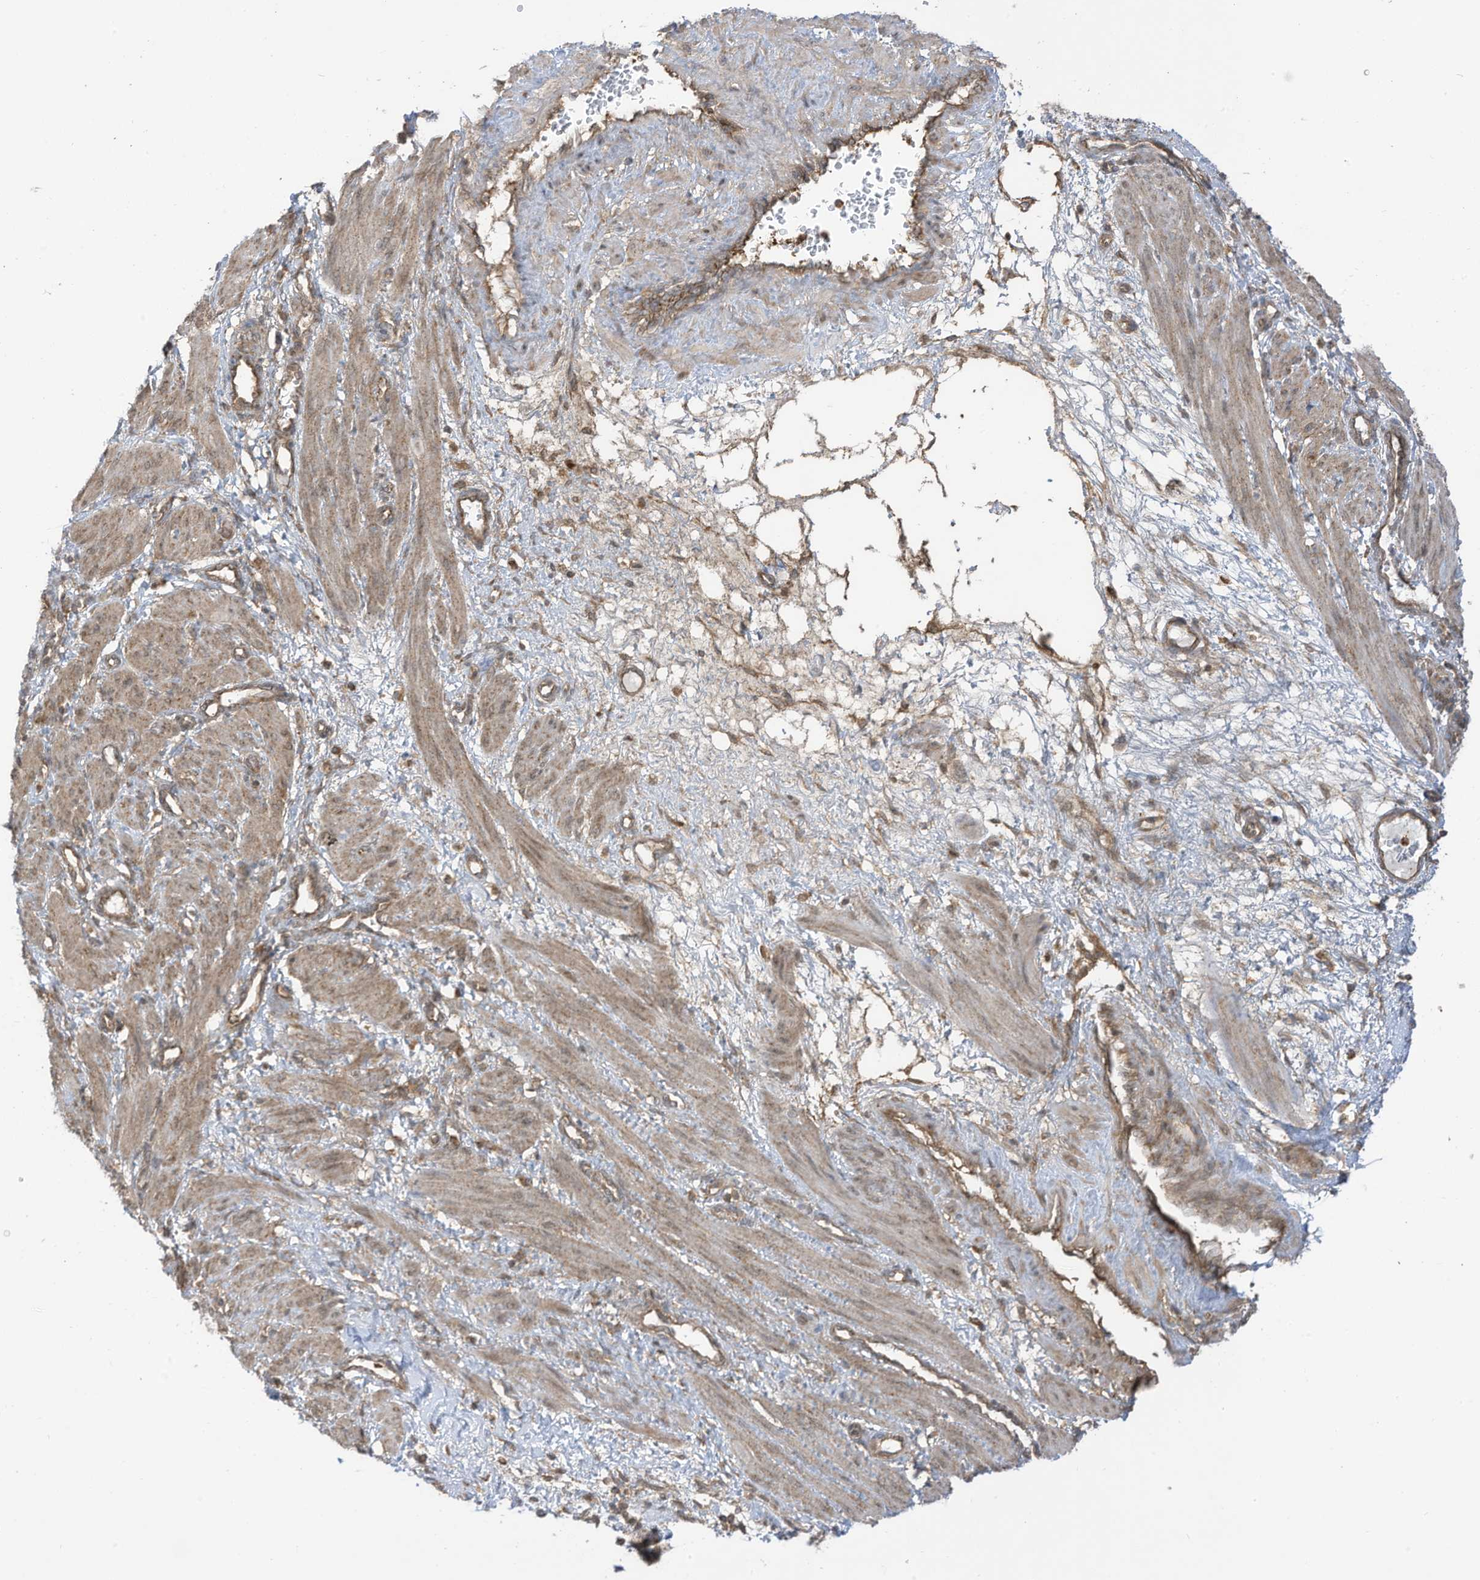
{"staining": {"intensity": "weak", "quantity": ">75%", "location": "cytoplasmic/membranous"}, "tissue": "smooth muscle", "cell_type": "Smooth muscle cells", "image_type": "normal", "snomed": [{"axis": "morphology", "description": "Normal tissue, NOS"}, {"axis": "topography", "description": "Endometrium"}], "caption": "A brown stain shows weak cytoplasmic/membranous expression of a protein in smooth muscle cells of benign human smooth muscle. Ihc stains the protein in brown and the nuclei are stained blue.", "gene": "REPS1", "patient": {"sex": "female", "age": 33}}